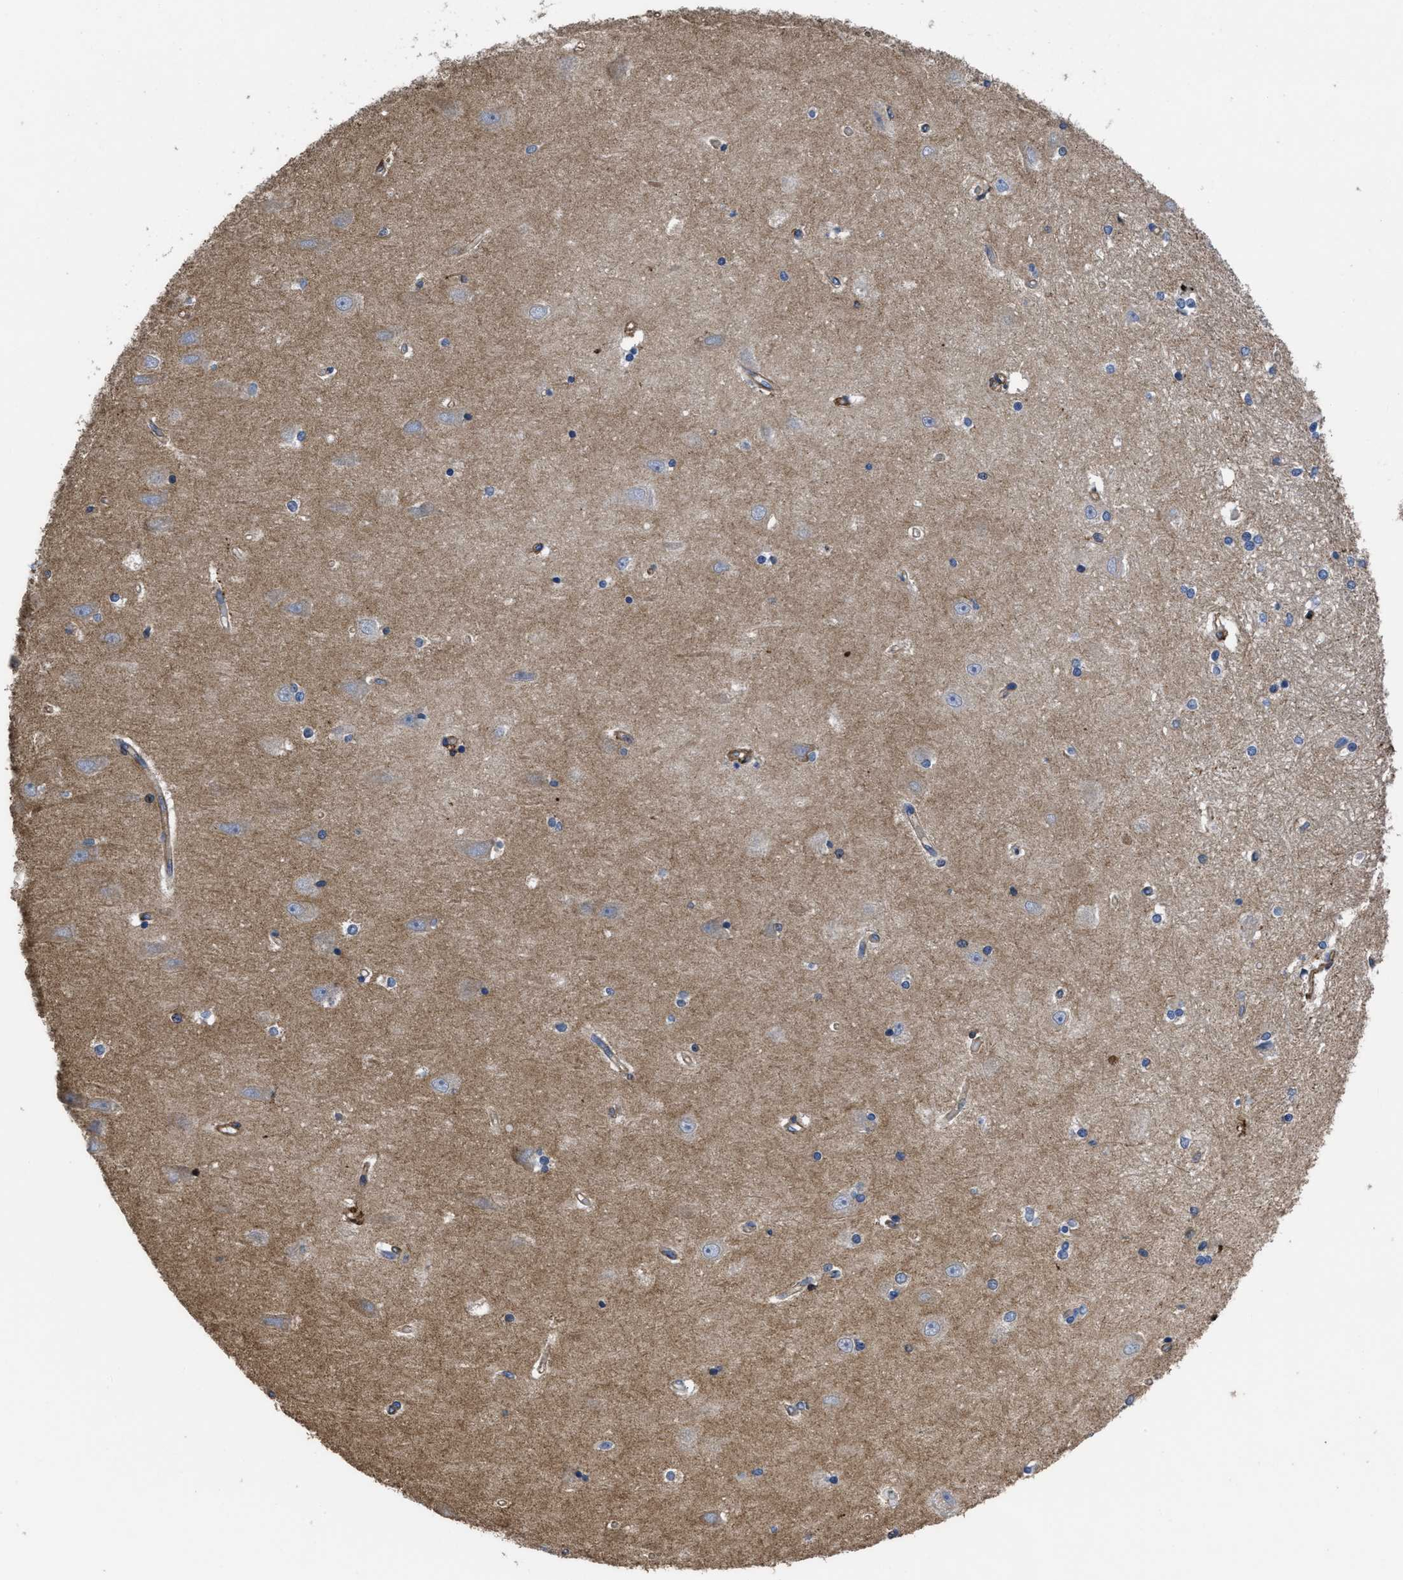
{"staining": {"intensity": "moderate", "quantity": "<25%", "location": "cytoplasmic/membranous"}, "tissue": "hippocampus", "cell_type": "Glial cells", "image_type": "normal", "snomed": [{"axis": "morphology", "description": "Normal tissue, NOS"}, {"axis": "topography", "description": "Hippocampus"}], "caption": "Immunohistochemical staining of unremarkable hippocampus reveals moderate cytoplasmic/membranous protein staining in about <25% of glial cells.", "gene": "SCUBE2", "patient": {"sex": "male", "age": 45}}